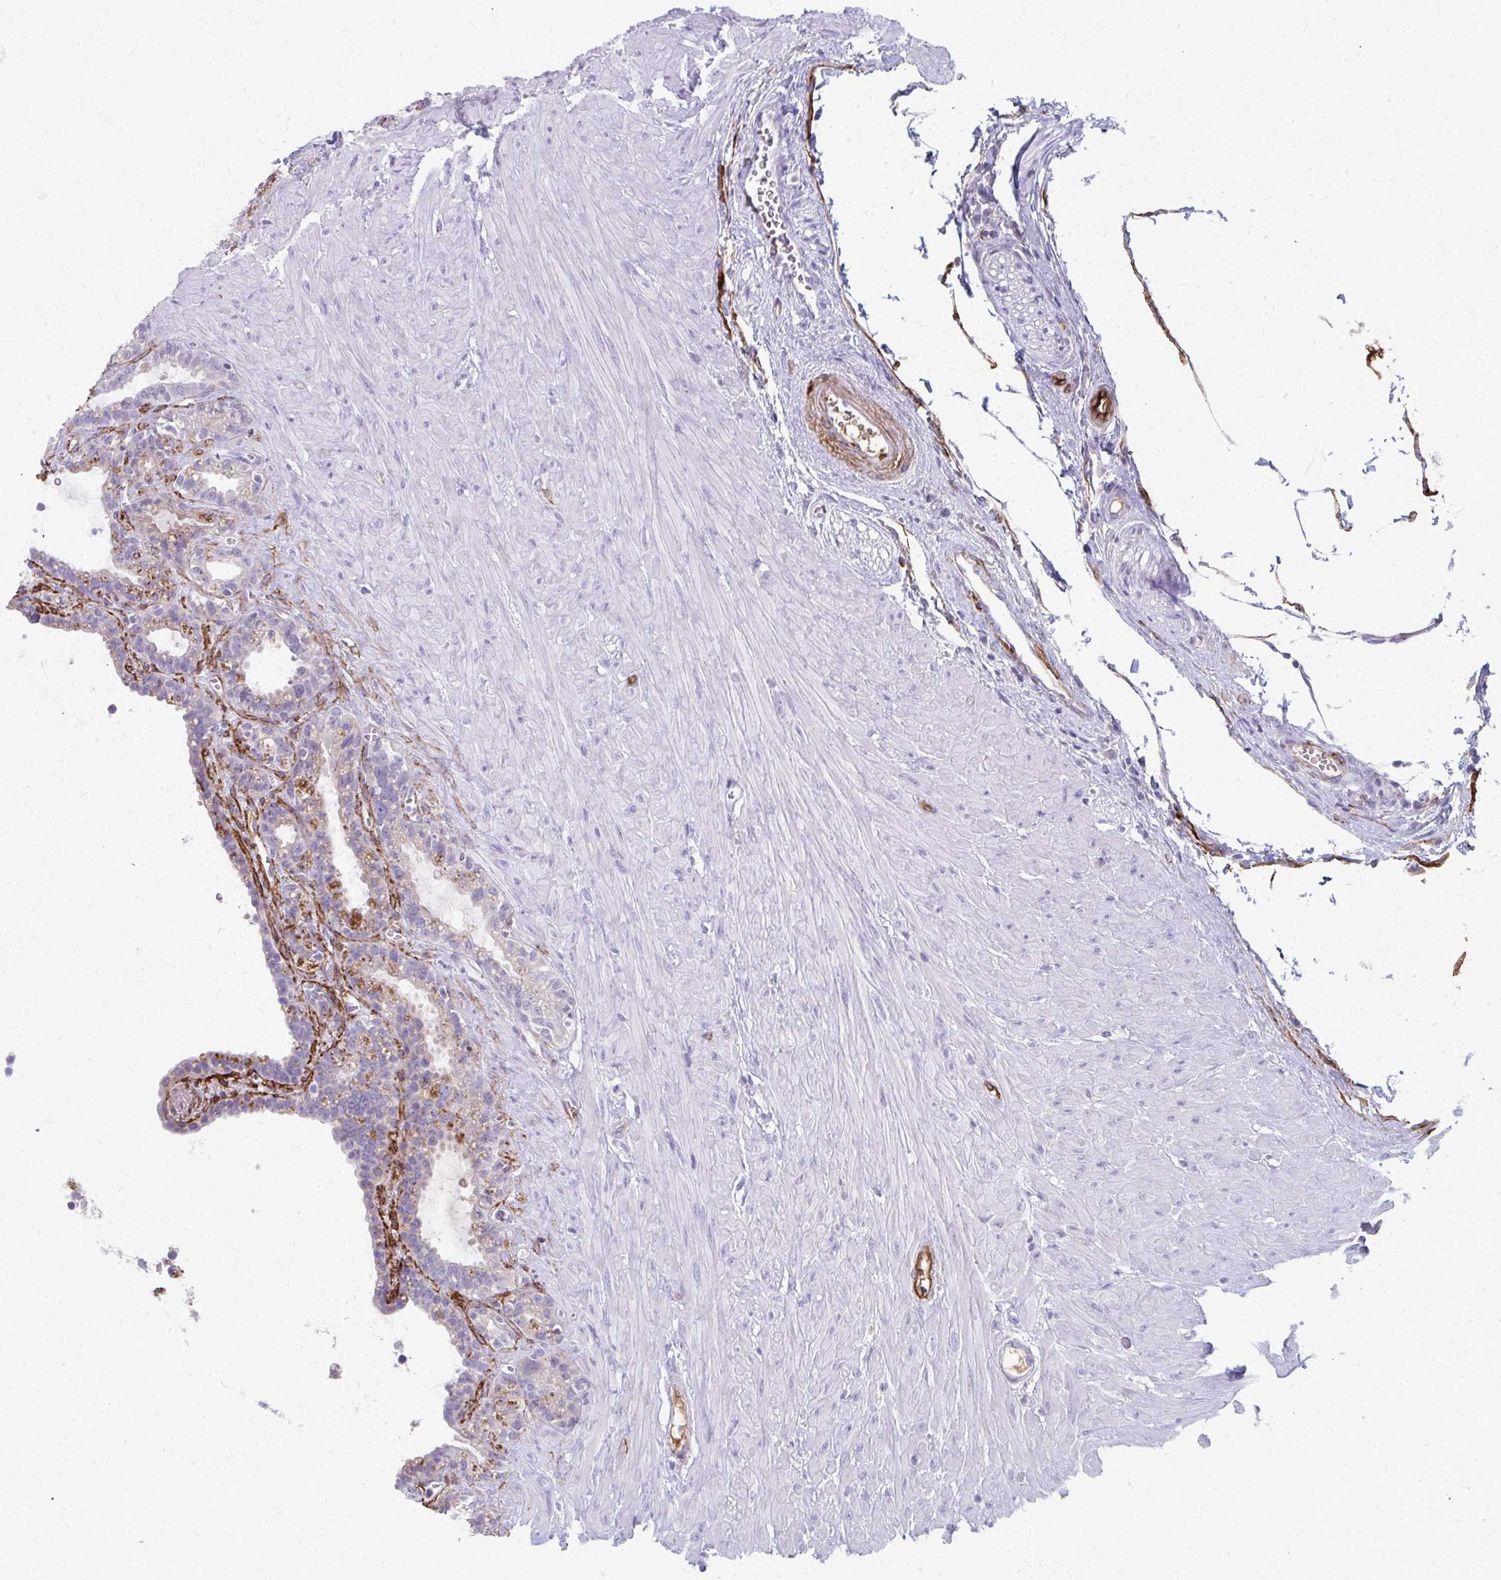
{"staining": {"intensity": "negative", "quantity": "none", "location": "none"}, "tissue": "seminal vesicle", "cell_type": "Glandular cells", "image_type": "normal", "snomed": [{"axis": "morphology", "description": "Normal tissue, NOS"}, {"axis": "topography", "description": "Seminal veicle"}], "caption": "Glandular cells are negative for protein expression in unremarkable human seminal vesicle. The staining is performed using DAB (3,3'-diaminobenzidine) brown chromogen with nuclei counter-stained in using hematoxylin.", "gene": "ADIPOQ", "patient": {"sex": "male", "age": 76}}